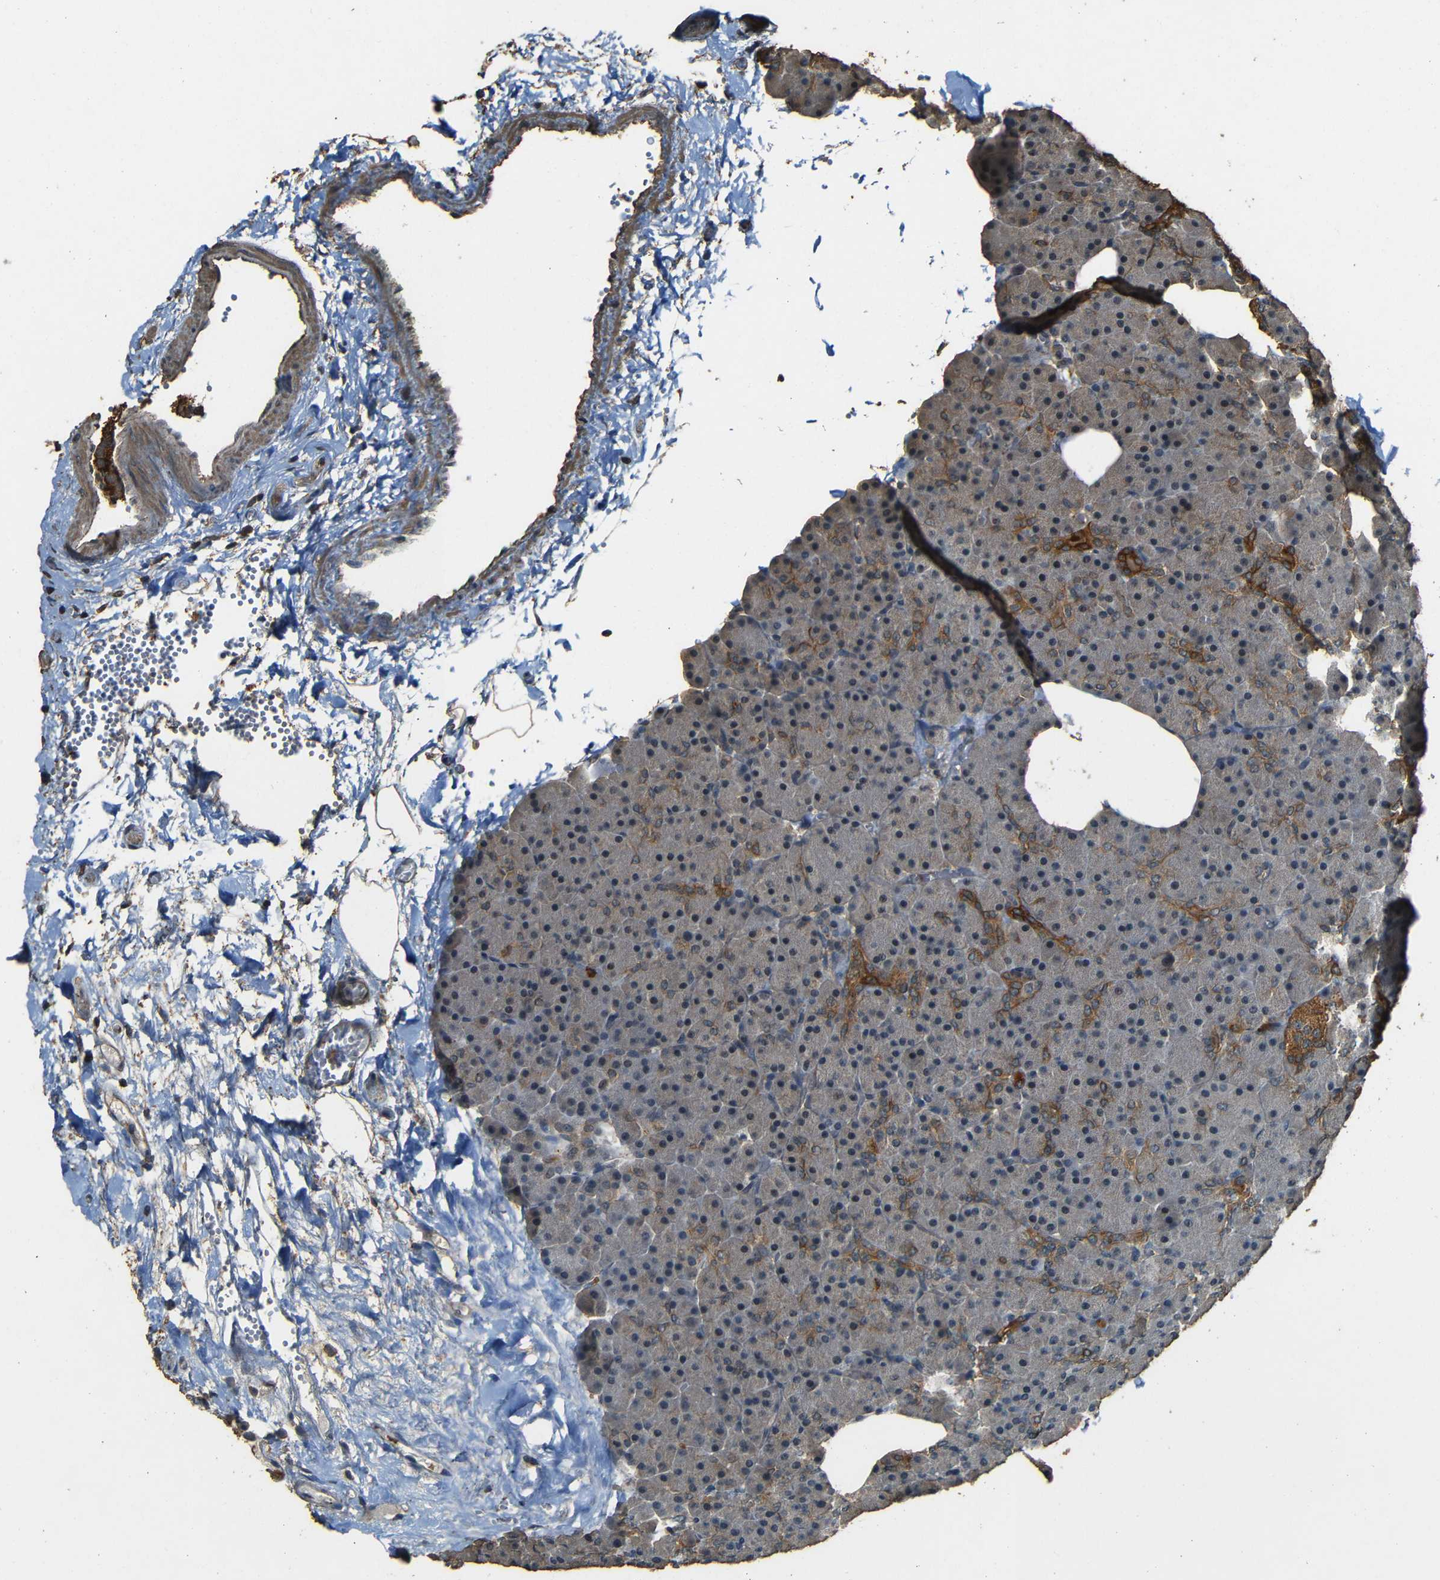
{"staining": {"intensity": "moderate", "quantity": "25%-75%", "location": "cytoplasmic/membranous"}, "tissue": "pancreas", "cell_type": "Exocrine glandular cells", "image_type": "normal", "snomed": [{"axis": "morphology", "description": "Normal tissue, NOS"}, {"axis": "topography", "description": "Pancreas"}], "caption": "Moderate cytoplasmic/membranous staining for a protein is appreciated in approximately 25%-75% of exocrine glandular cells of unremarkable pancreas using immunohistochemistry.", "gene": "PDE5A", "patient": {"sex": "female", "age": 35}}